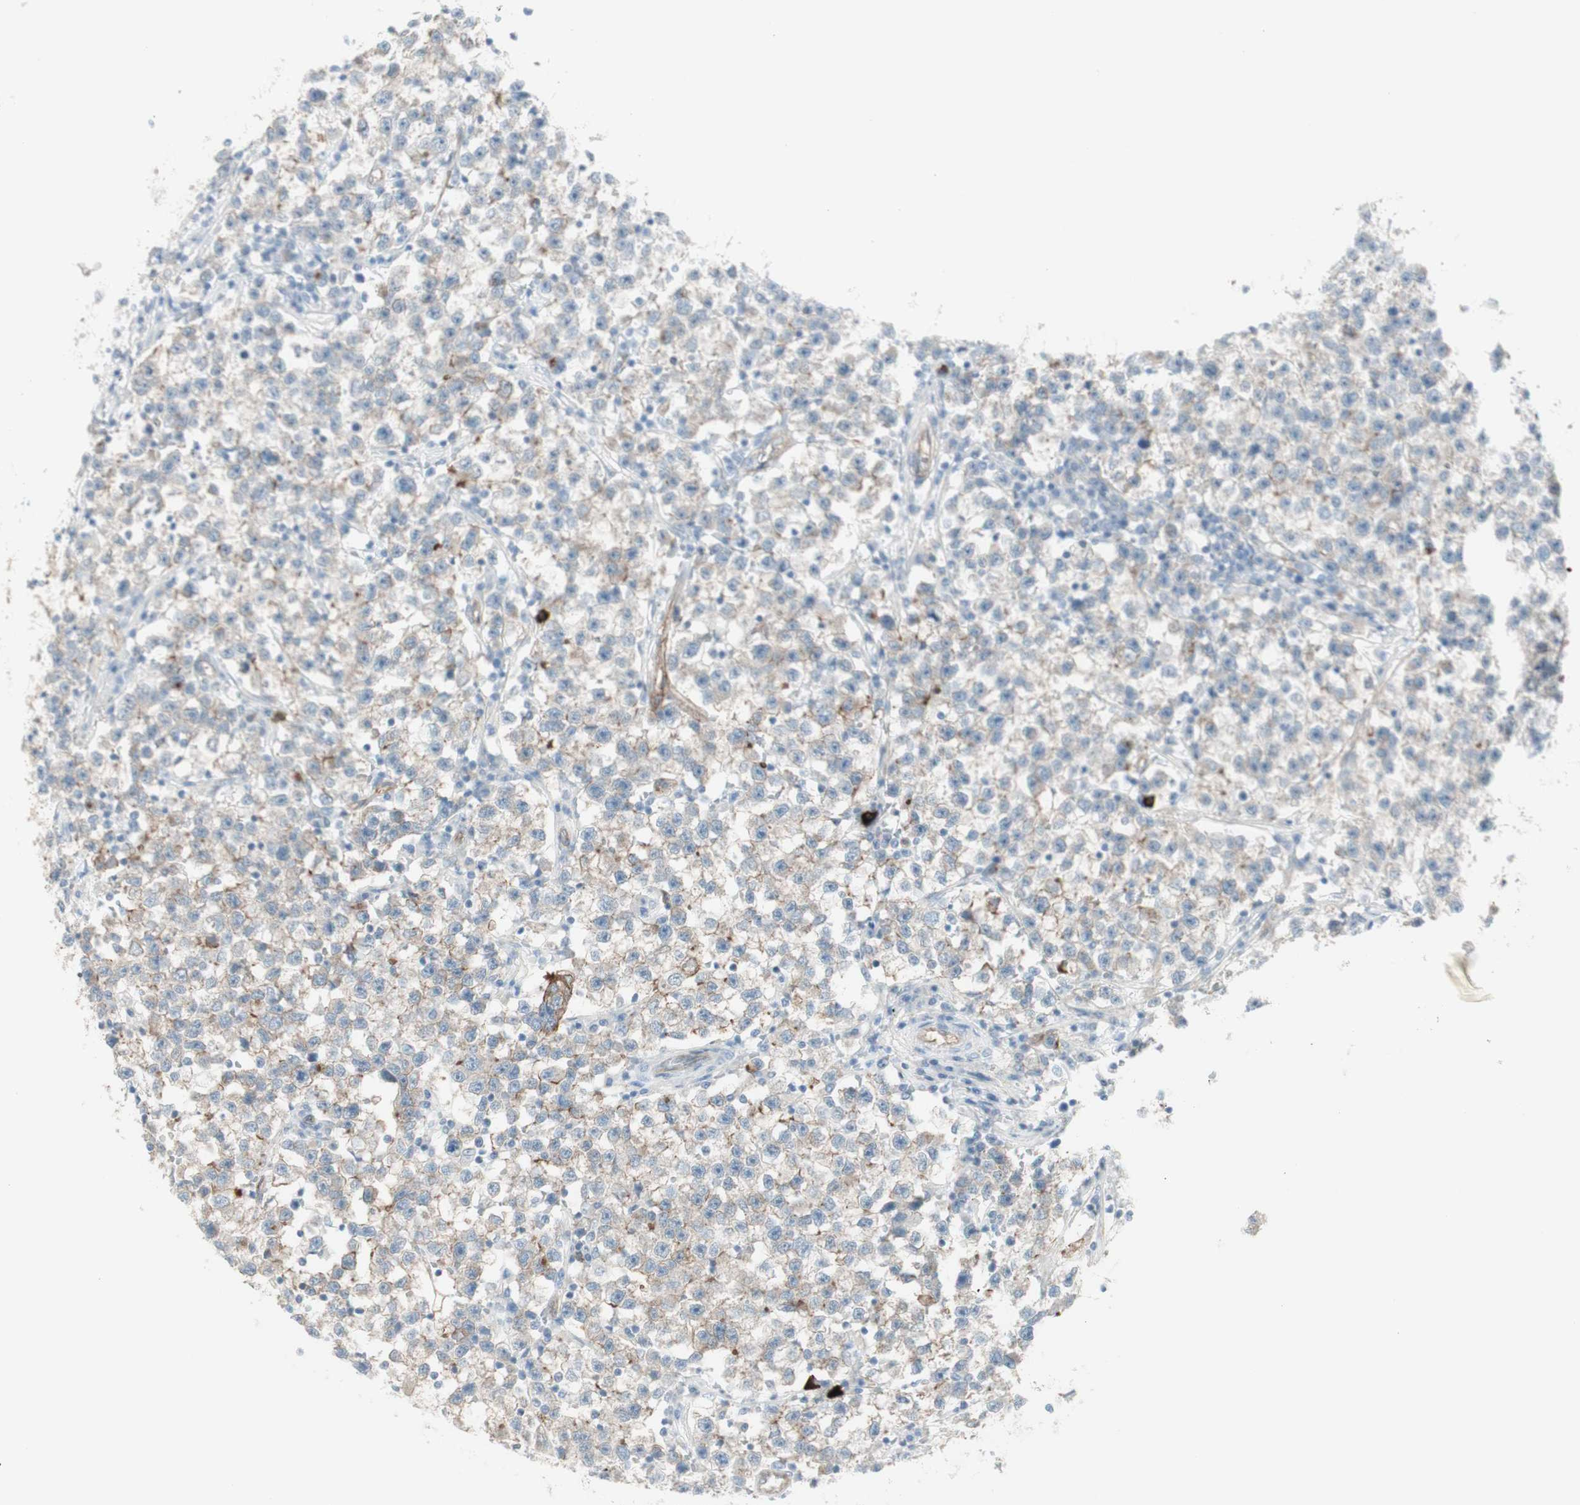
{"staining": {"intensity": "weak", "quantity": "25%-75%", "location": "cytoplasmic/membranous"}, "tissue": "testis cancer", "cell_type": "Tumor cells", "image_type": "cancer", "snomed": [{"axis": "morphology", "description": "Seminoma, NOS"}, {"axis": "topography", "description": "Testis"}], "caption": "Immunohistochemistry photomicrograph of neoplastic tissue: human seminoma (testis) stained using IHC exhibits low levels of weak protein expression localized specifically in the cytoplasmic/membranous of tumor cells, appearing as a cytoplasmic/membranous brown color.", "gene": "MYO6", "patient": {"sex": "male", "age": 22}}